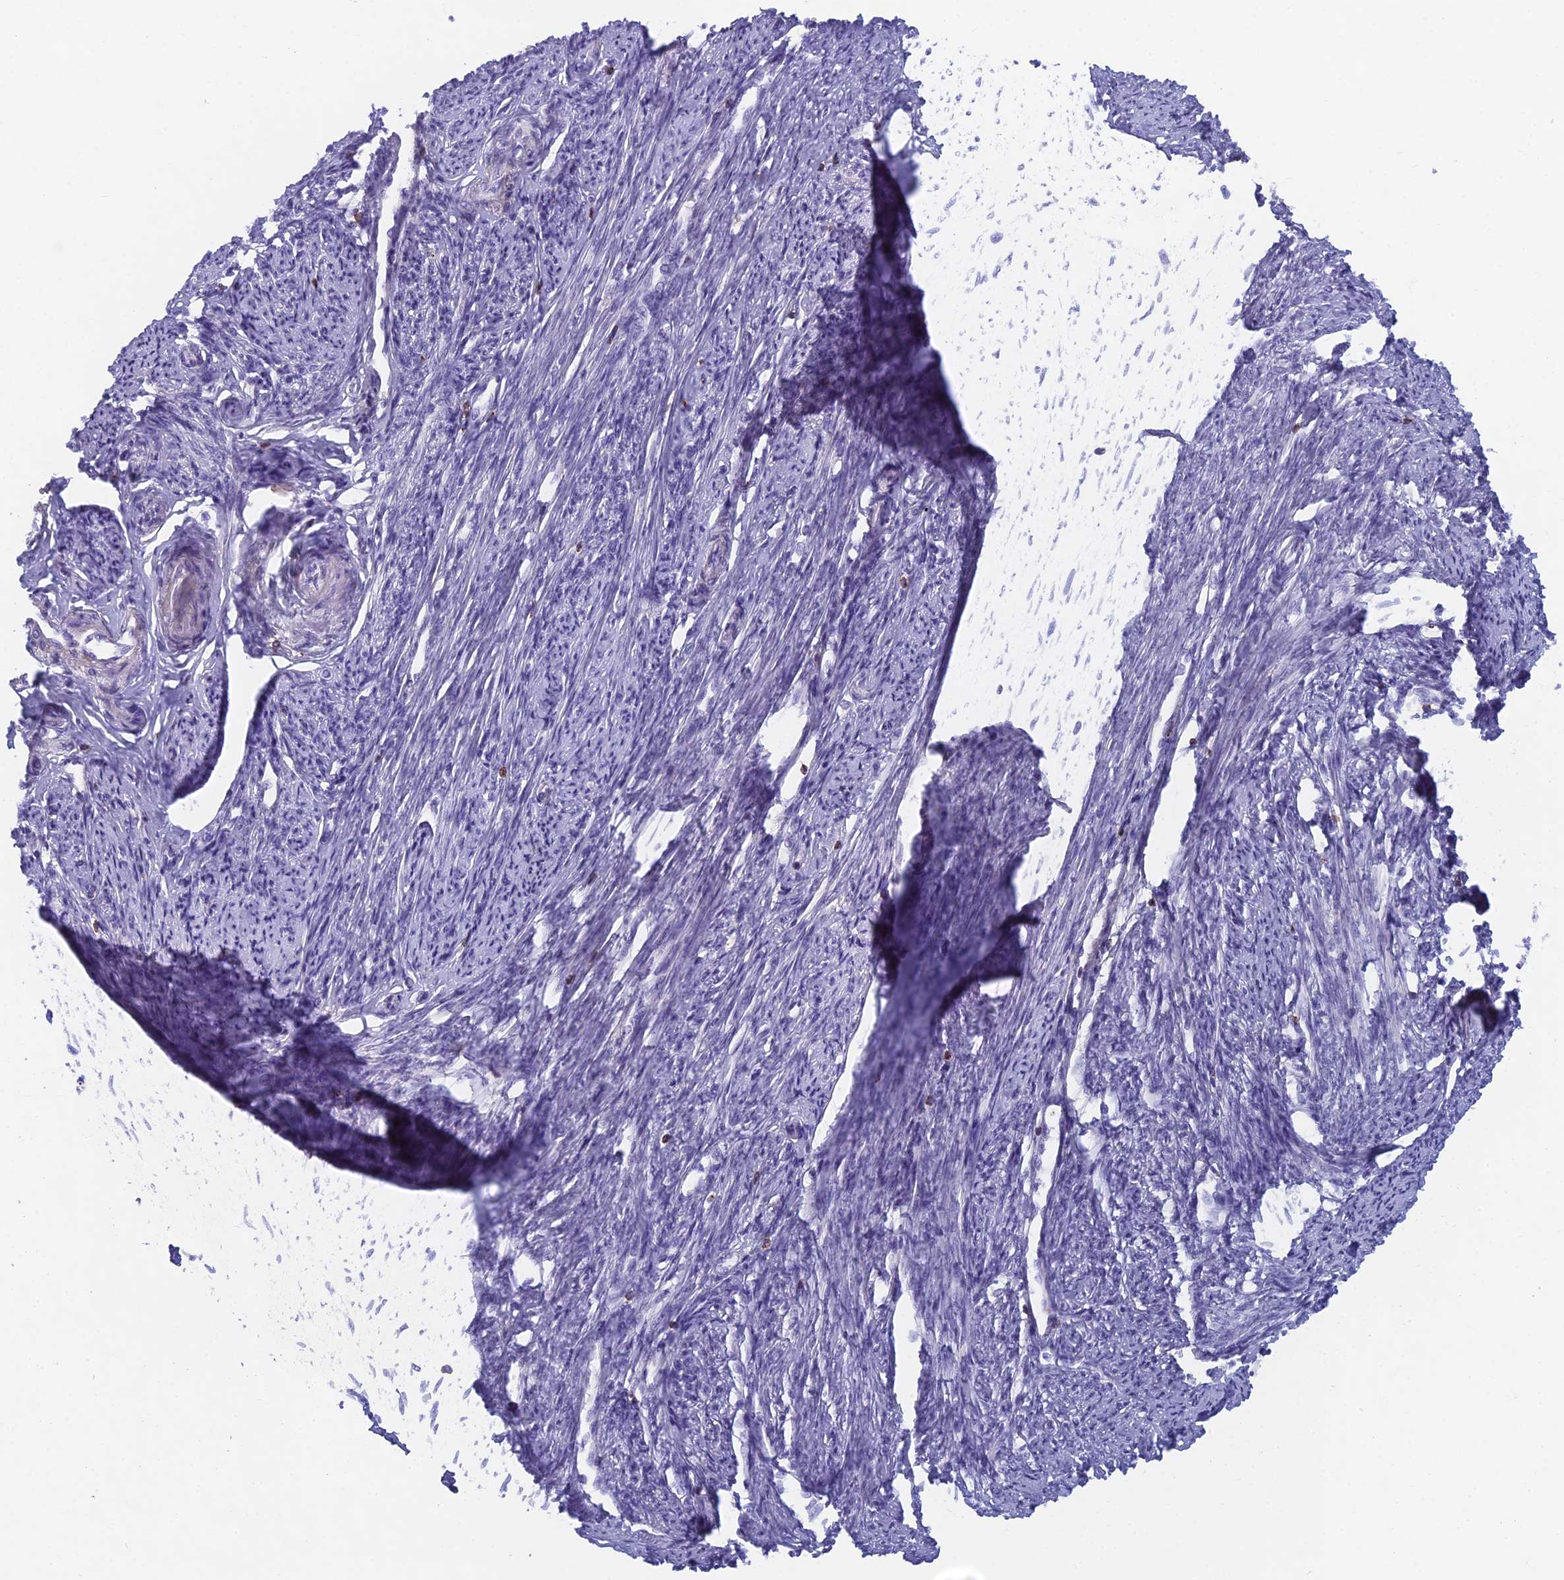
{"staining": {"intensity": "weak", "quantity": "<25%", "location": "cytoplasmic/membranous"}, "tissue": "smooth muscle", "cell_type": "Smooth muscle cells", "image_type": "normal", "snomed": [{"axis": "morphology", "description": "Normal tissue, NOS"}, {"axis": "topography", "description": "Smooth muscle"}, {"axis": "topography", "description": "Uterus"}], "caption": "Smooth muscle stained for a protein using immunohistochemistry (IHC) reveals no positivity smooth muscle cells.", "gene": "ABI3BP", "patient": {"sex": "female", "age": 59}}